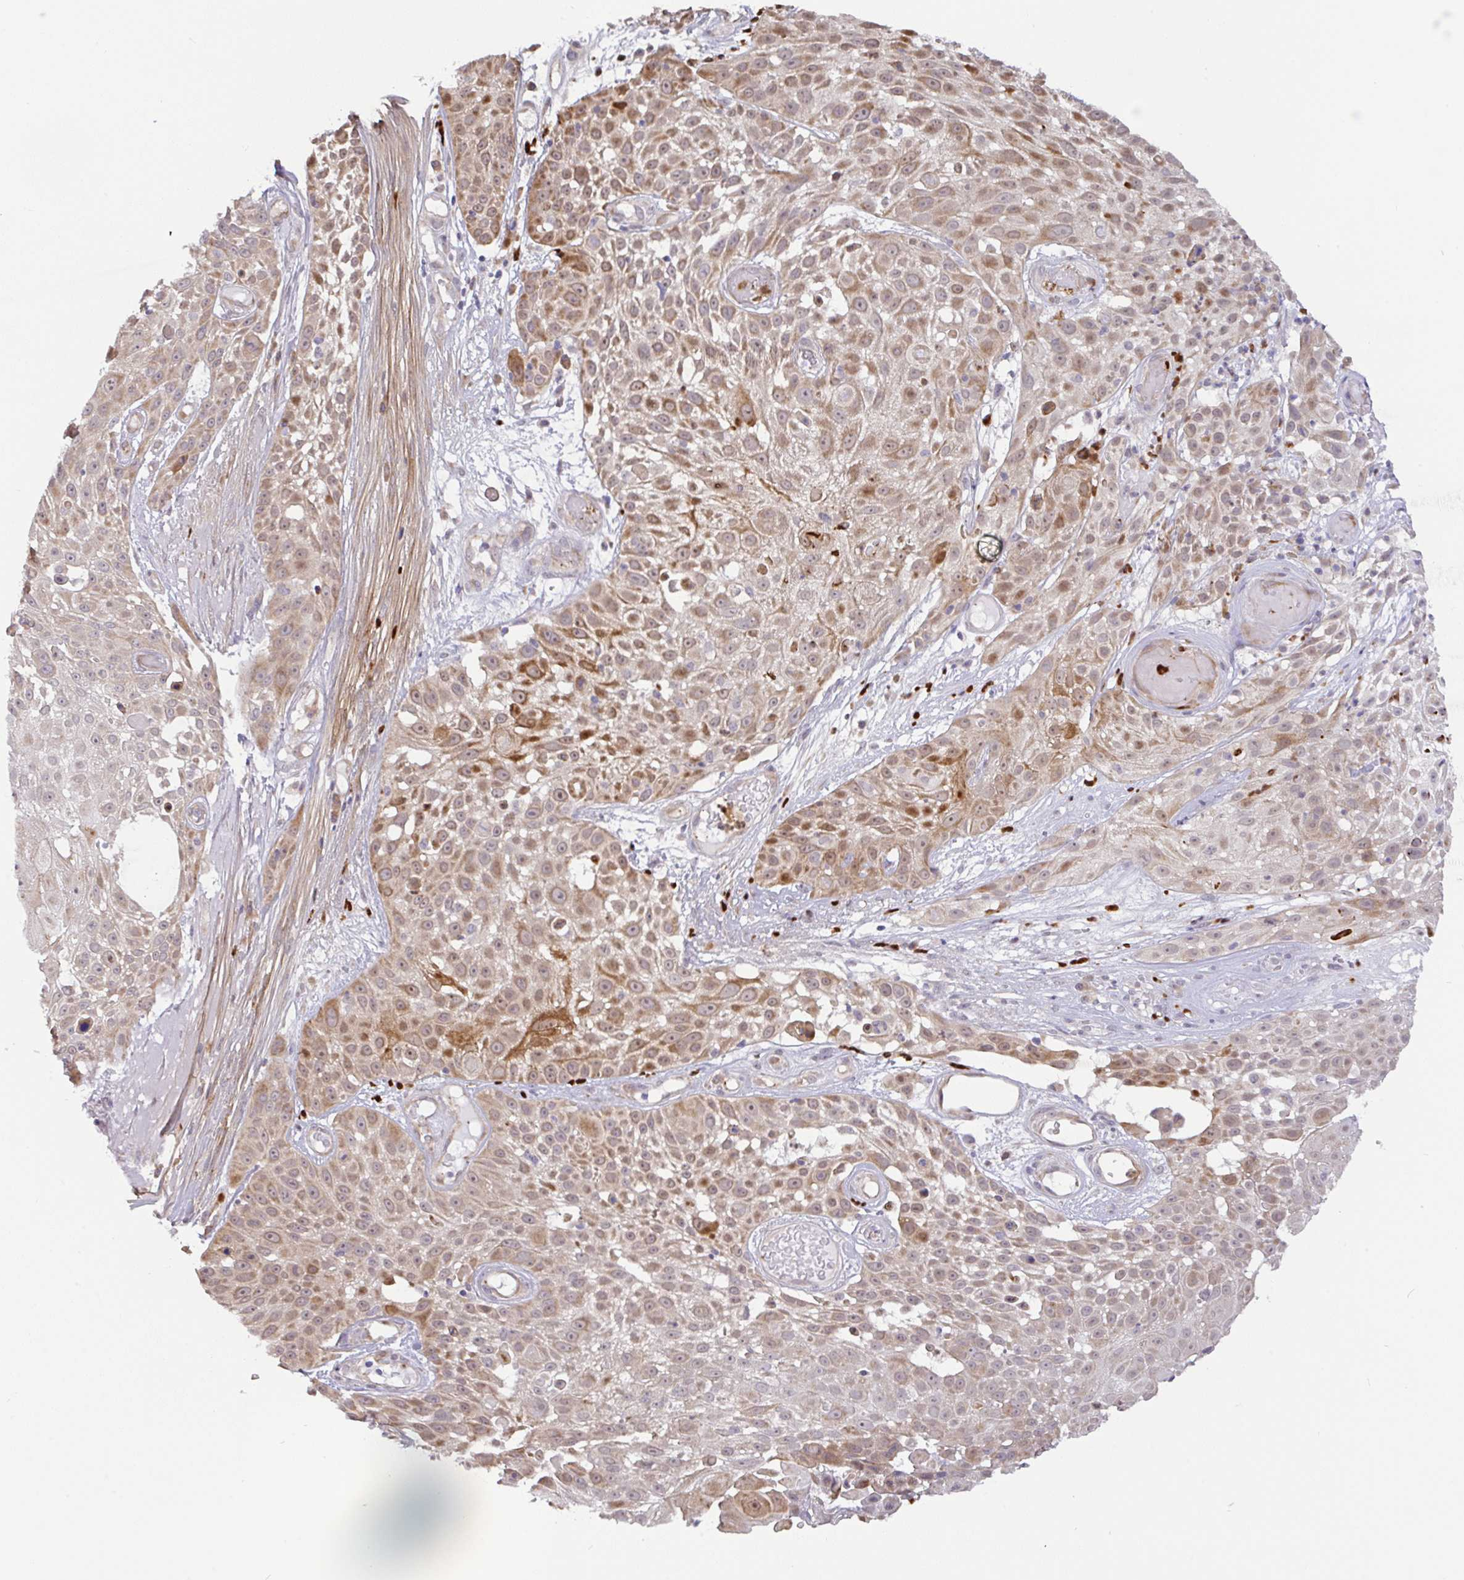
{"staining": {"intensity": "moderate", "quantity": "25%-75%", "location": "cytoplasmic/membranous"}, "tissue": "skin cancer", "cell_type": "Tumor cells", "image_type": "cancer", "snomed": [{"axis": "morphology", "description": "Squamous cell carcinoma, NOS"}, {"axis": "topography", "description": "Skin"}], "caption": "Skin cancer (squamous cell carcinoma) was stained to show a protein in brown. There is medium levels of moderate cytoplasmic/membranous positivity in approximately 25%-75% of tumor cells.", "gene": "DLEU7", "patient": {"sex": "female", "age": 86}}